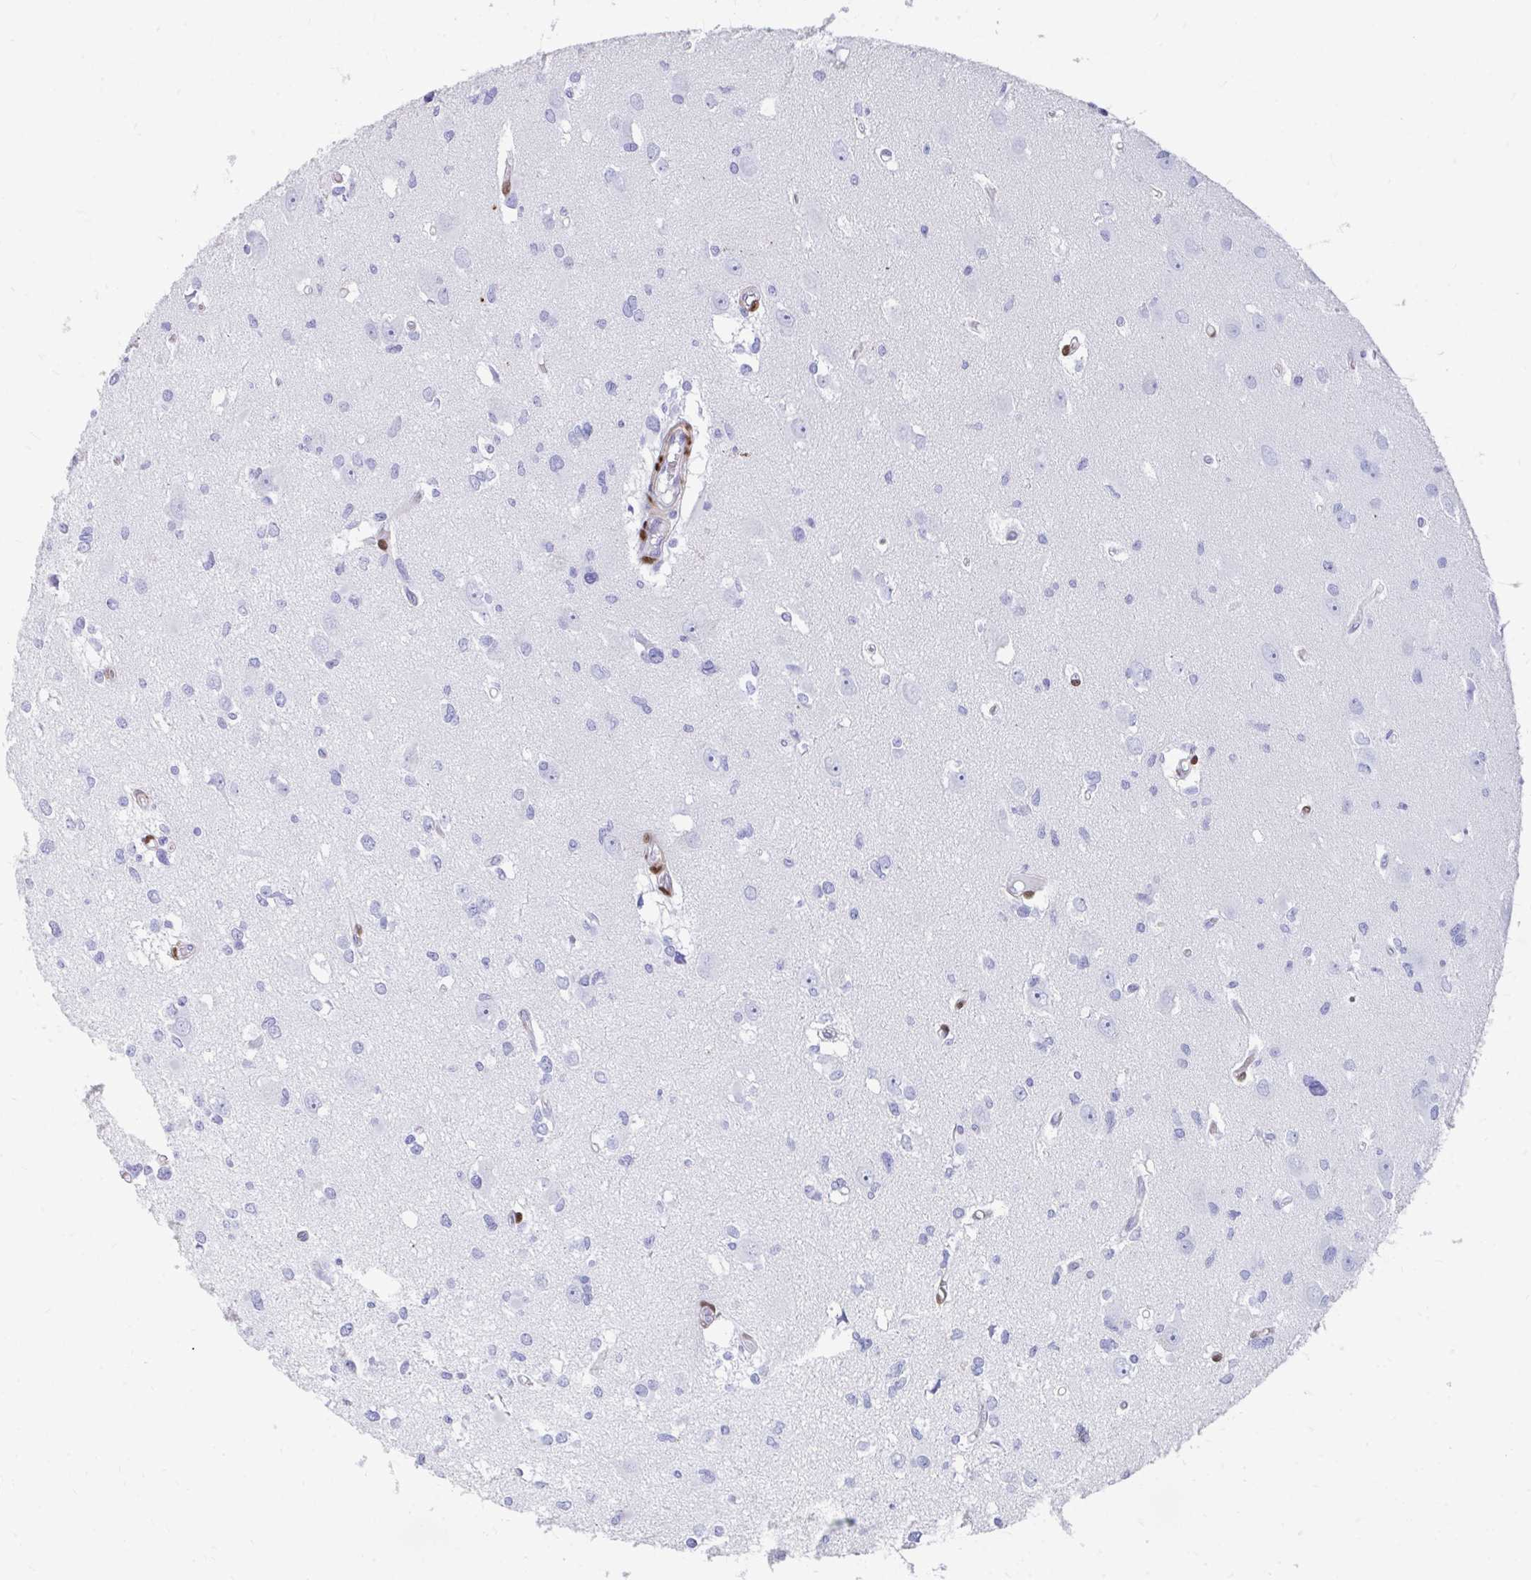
{"staining": {"intensity": "negative", "quantity": "none", "location": "none"}, "tissue": "glioma", "cell_type": "Tumor cells", "image_type": "cancer", "snomed": [{"axis": "morphology", "description": "Glioma, malignant, High grade"}, {"axis": "topography", "description": "Brain"}], "caption": "An immunohistochemistry photomicrograph of malignant glioma (high-grade) is shown. There is no staining in tumor cells of malignant glioma (high-grade).", "gene": "RBPMS", "patient": {"sex": "male", "age": 23}}